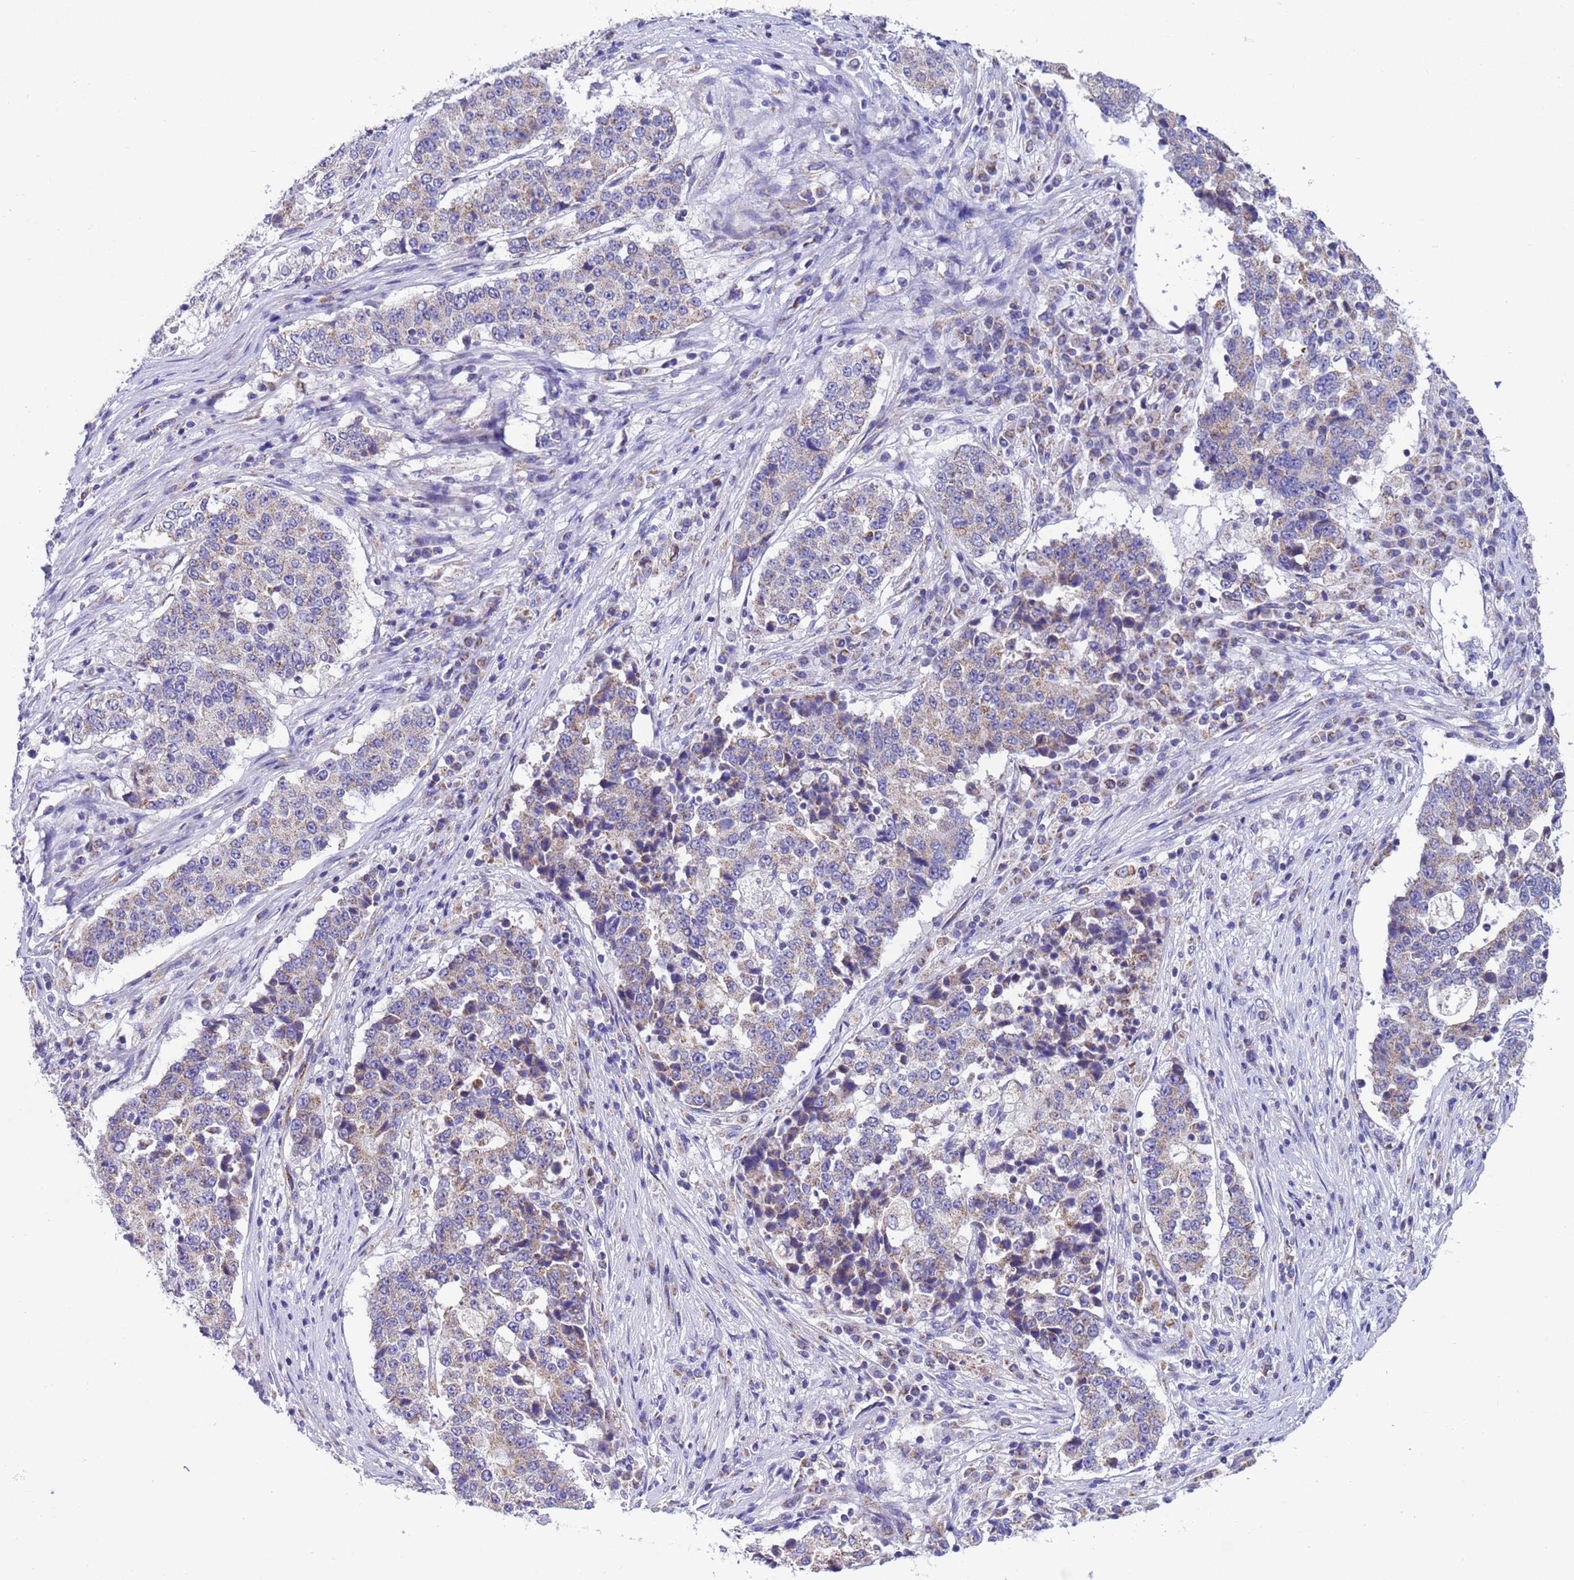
{"staining": {"intensity": "weak", "quantity": "<25%", "location": "cytoplasmic/membranous"}, "tissue": "stomach cancer", "cell_type": "Tumor cells", "image_type": "cancer", "snomed": [{"axis": "morphology", "description": "Adenocarcinoma, NOS"}, {"axis": "topography", "description": "Stomach"}], "caption": "Immunohistochemistry of stomach cancer displays no positivity in tumor cells.", "gene": "CCDC191", "patient": {"sex": "male", "age": 59}}